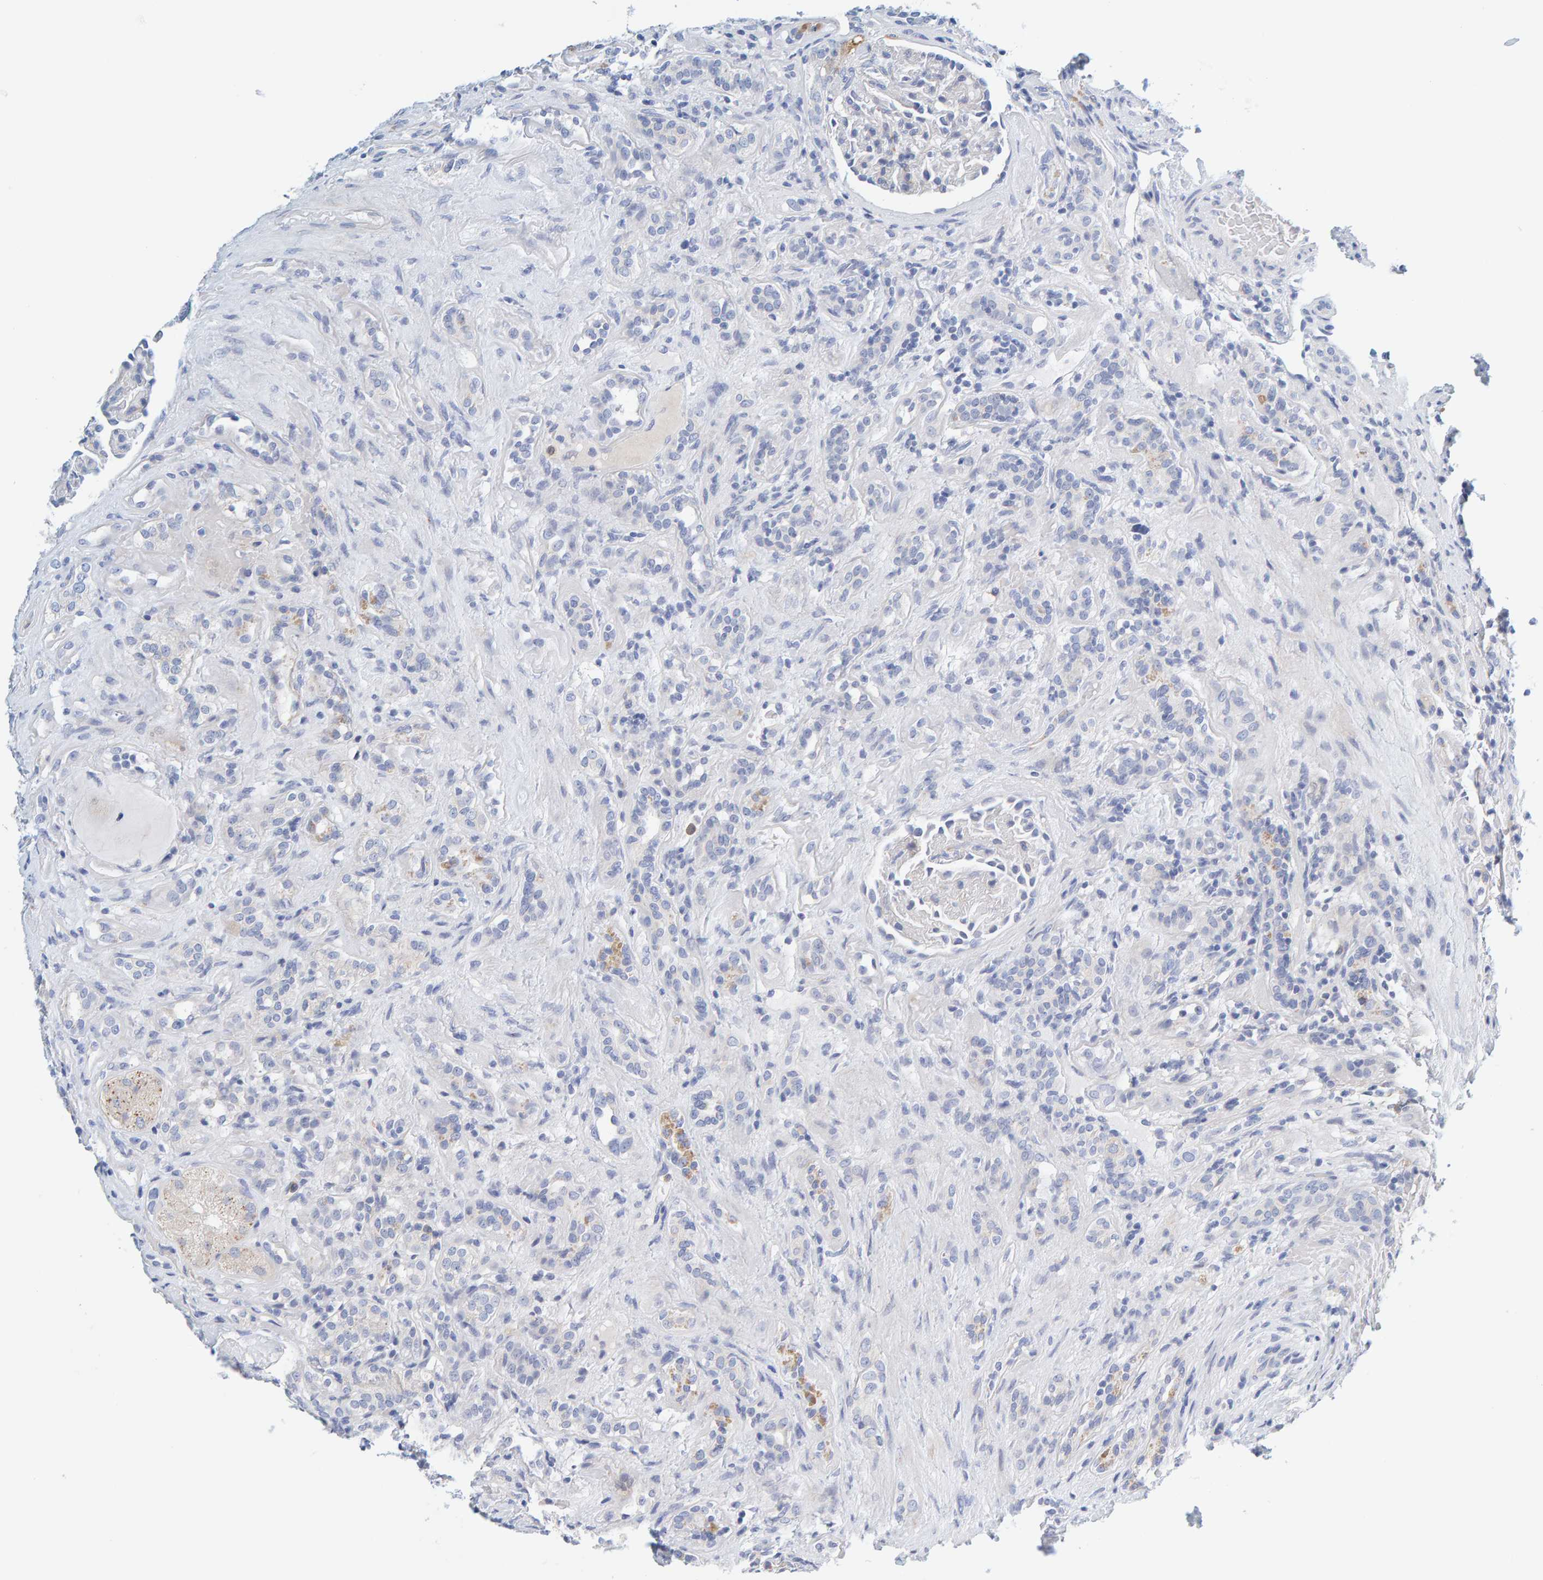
{"staining": {"intensity": "negative", "quantity": "none", "location": "none"}, "tissue": "renal cancer", "cell_type": "Tumor cells", "image_type": "cancer", "snomed": [{"axis": "morphology", "description": "Normal tissue, NOS"}, {"axis": "morphology", "description": "Adenocarcinoma, NOS"}, {"axis": "topography", "description": "Kidney"}], "caption": "Image shows no protein staining in tumor cells of renal cancer (adenocarcinoma) tissue. (Brightfield microscopy of DAB IHC at high magnification).", "gene": "MOG", "patient": {"sex": "female", "age": 72}}